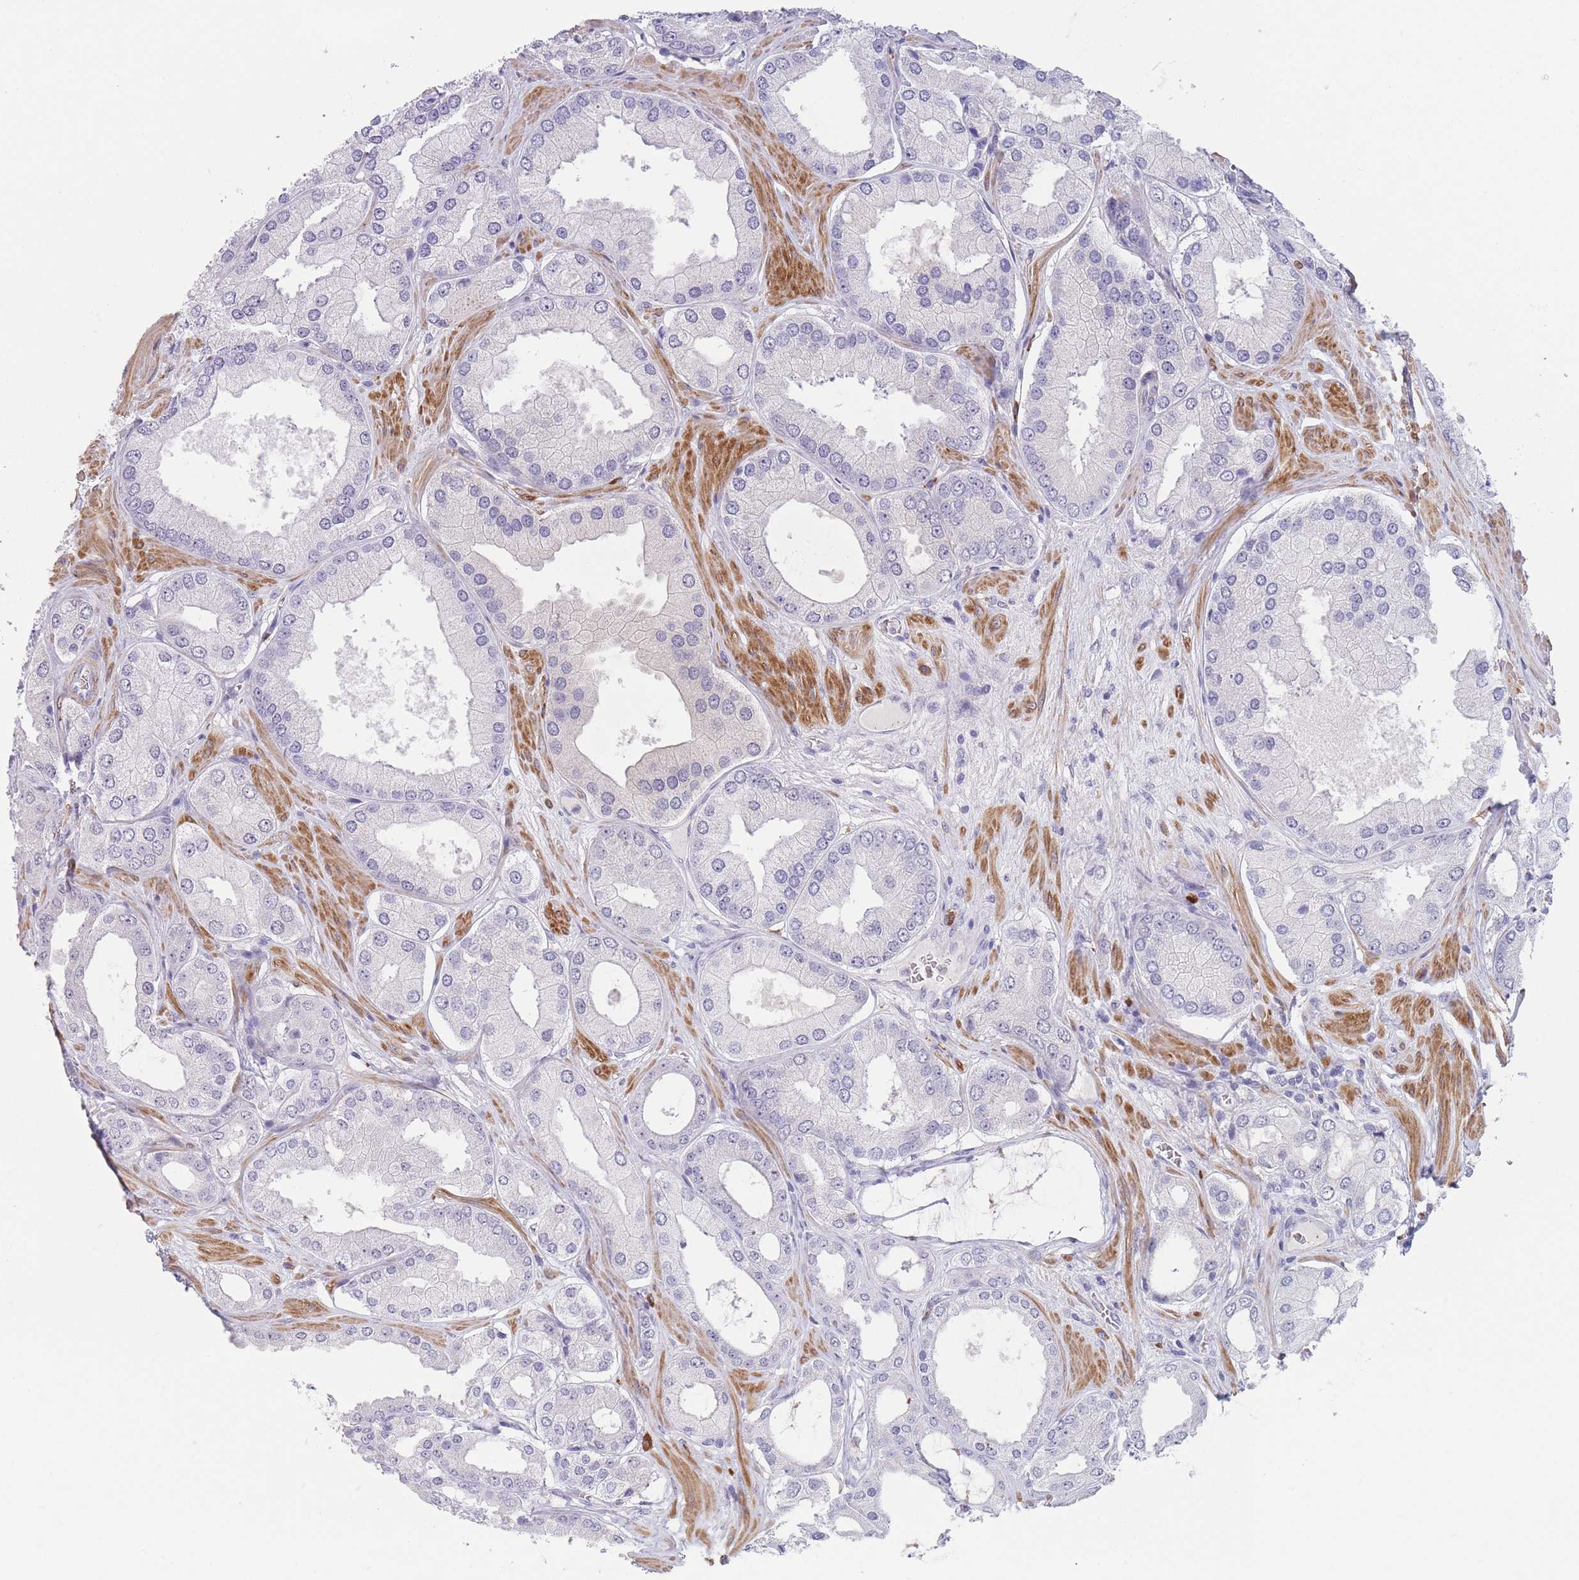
{"staining": {"intensity": "negative", "quantity": "none", "location": "none"}, "tissue": "prostate cancer", "cell_type": "Tumor cells", "image_type": "cancer", "snomed": [{"axis": "morphology", "description": "Adenocarcinoma, Low grade"}, {"axis": "topography", "description": "Prostate"}], "caption": "Protein analysis of prostate cancer (adenocarcinoma (low-grade)) demonstrates no significant expression in tumor cells. The staining was performed using DAB (3,3'-diaminobenzidine) to visualize the protein expression in brown, while the nuclei were stained in blue with hematoxylin (Magnification: 20x).", "gene": "ASAP3", "patient": {"sex": "male", "age": 42}}